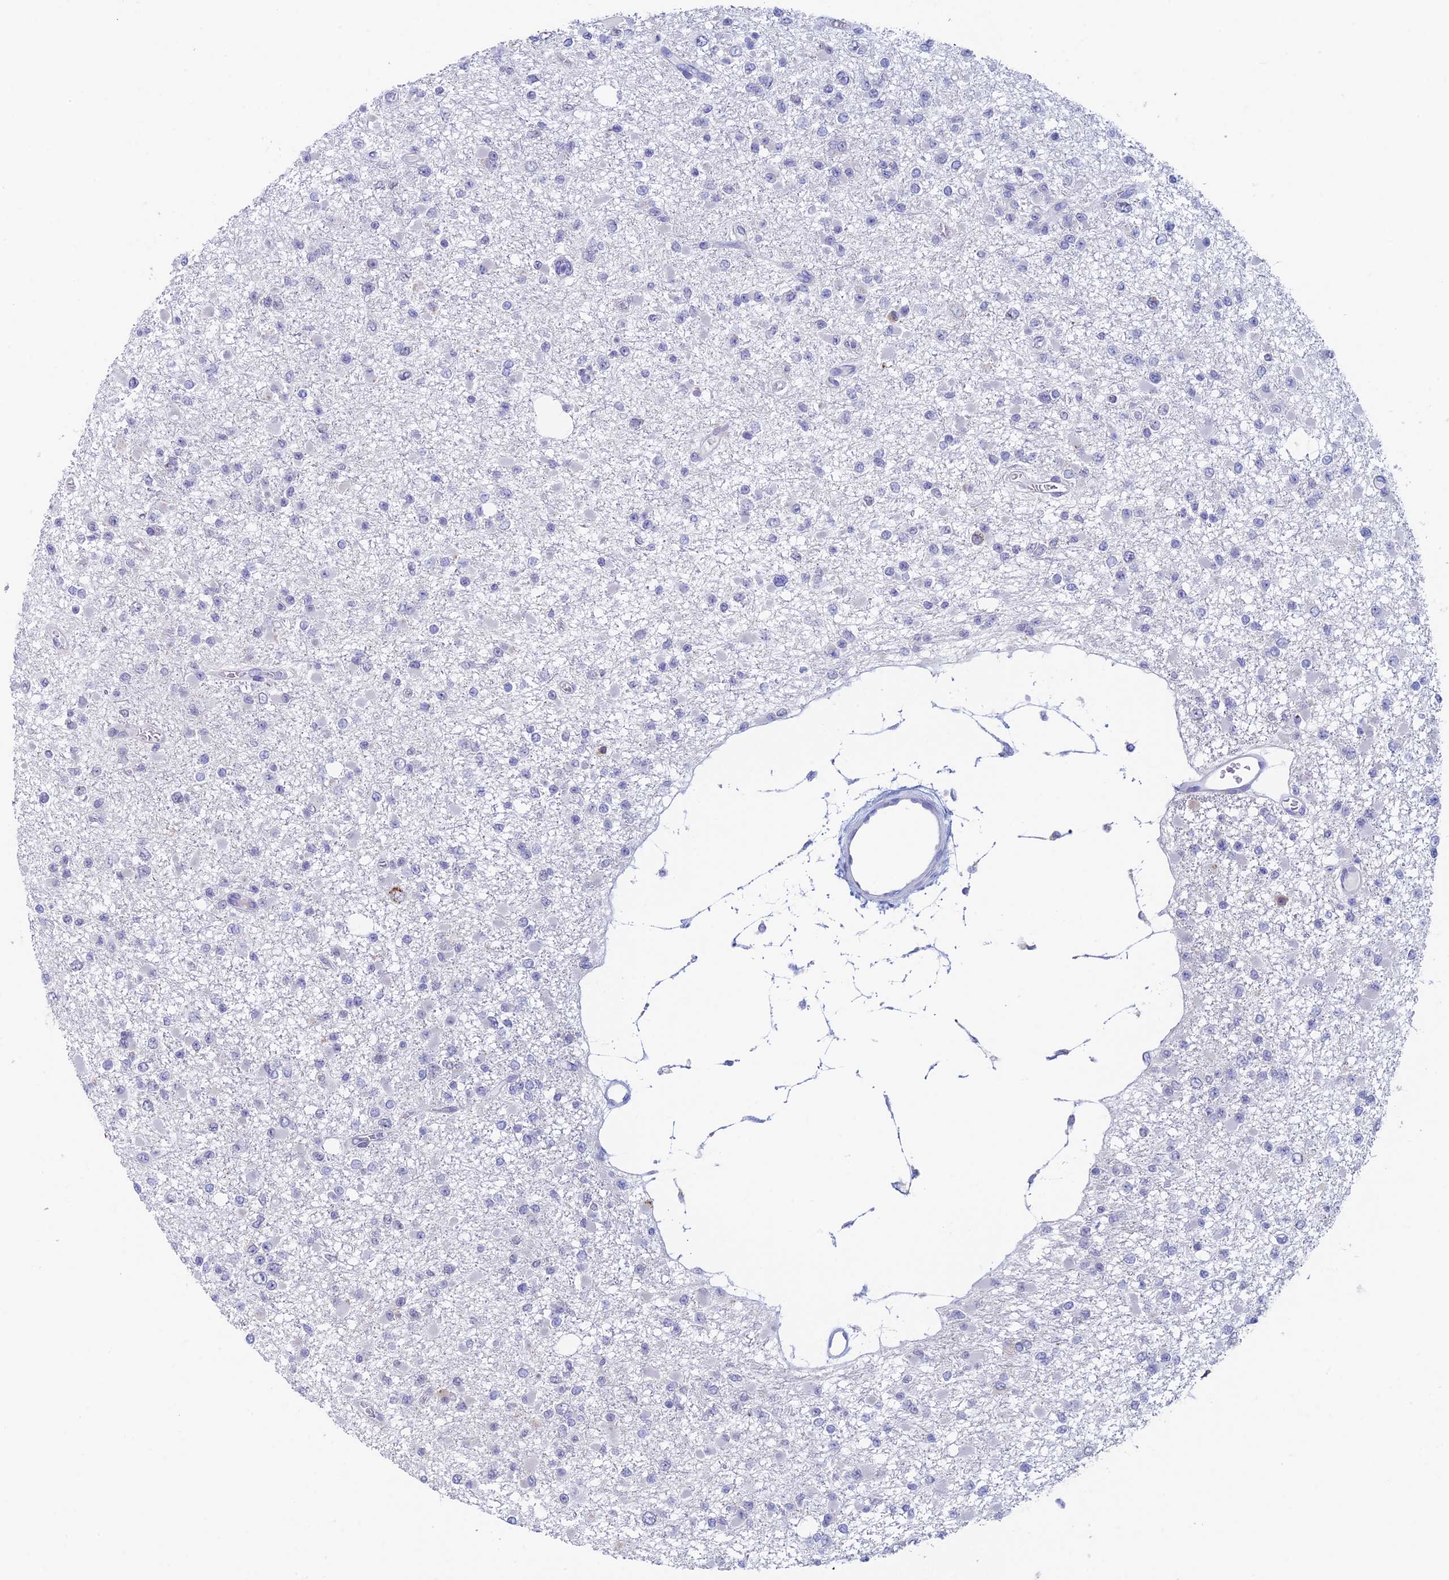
{"staining": {"intensity": "negative", "quantity": "none", "location": "none"}, "tissue": "glioma", "cell_type": "Tumor cells", "image_type": "cancer", "snomed": [{"axis": "morphology", "description": "Glioma, malignant, Low grade"}, {"axis": "topography", "description": "Brain"}], "caption": "Immunohistochemistry image of human low-grade glioma (malignant) stained for a protein (brown), which demonstrates no expression in tumor cells.", "gene": "REXO5", "patient": {"sex": "female", "age": 22}}